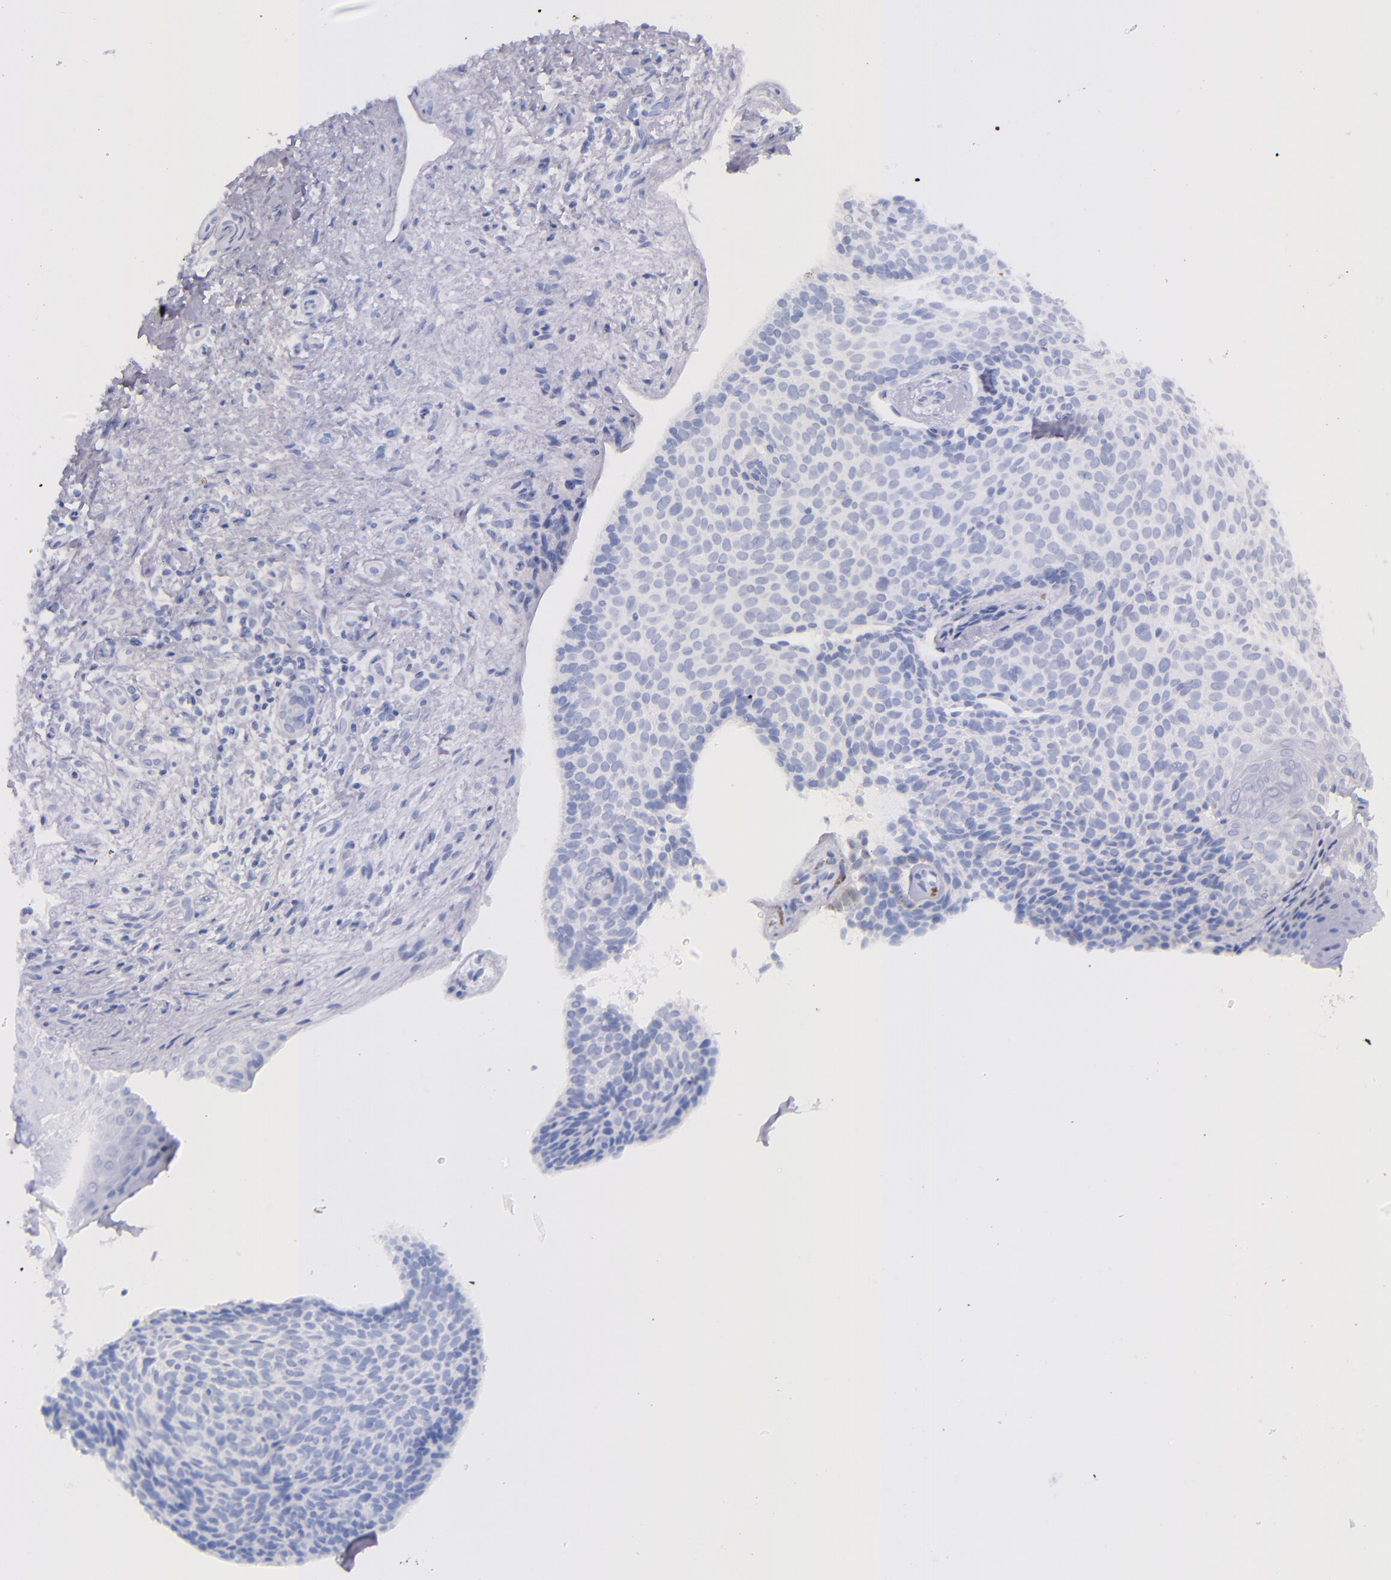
{"staining": {"intensity": "negative", "quantity": "none", "location": "none"}, "tissue": "skin cancer", "cell_type": "Tumor cells", "image_type": "cancer", "snomed": [{"axis": "morphology", "description": "Basal cell carcinoma"}, {"axis": "topography", "description": "Skin"}], "caption": "Skin cancer (basal cell carcinoma) was stained to show a protein in brown. There is no significant expression in tumor cells.", "gene": "SFTPA2", "patient": {"sex": "female", "age": 78}}